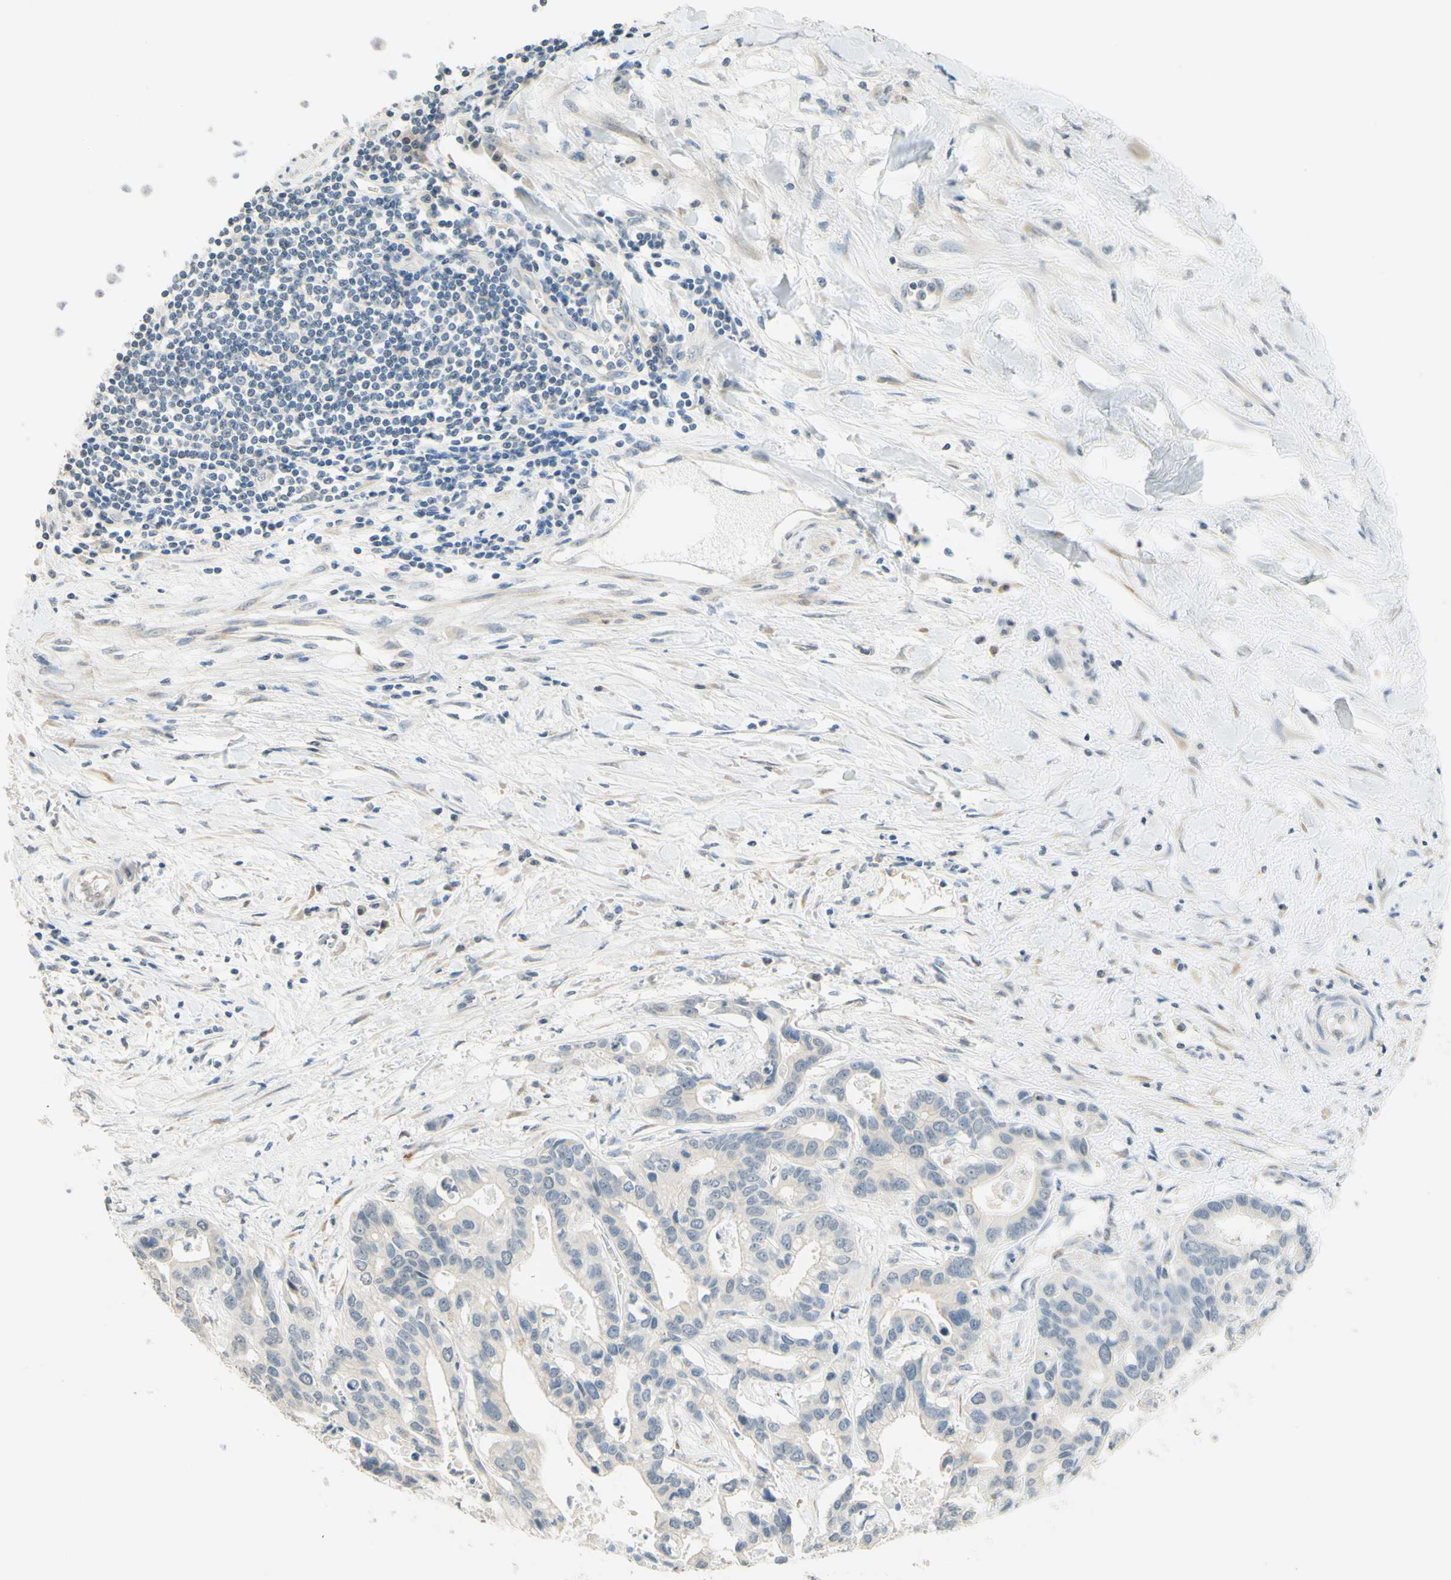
{"staining": {"intensity": "negative", "quantity": "none", "location": "none"}, "tissue": "liver cancer", "cell_type": "Tumor cells", "image_type": "cancer", "snomed": [{"axis": "morphology", "description": "Cholangiocarcinoma"}, {"axis": "topography", "description": "Liver"}], "caption": "Tumor cells show no significant staining in cholangiocarcinoma (liver). (DAB (3,3'-diaminobenzidine) immunohistochemistry (IHC) visualized using brightfield microscopy, high magnification).", "gene": "MAG", "patient": {"sex": "female", "age": 65}}